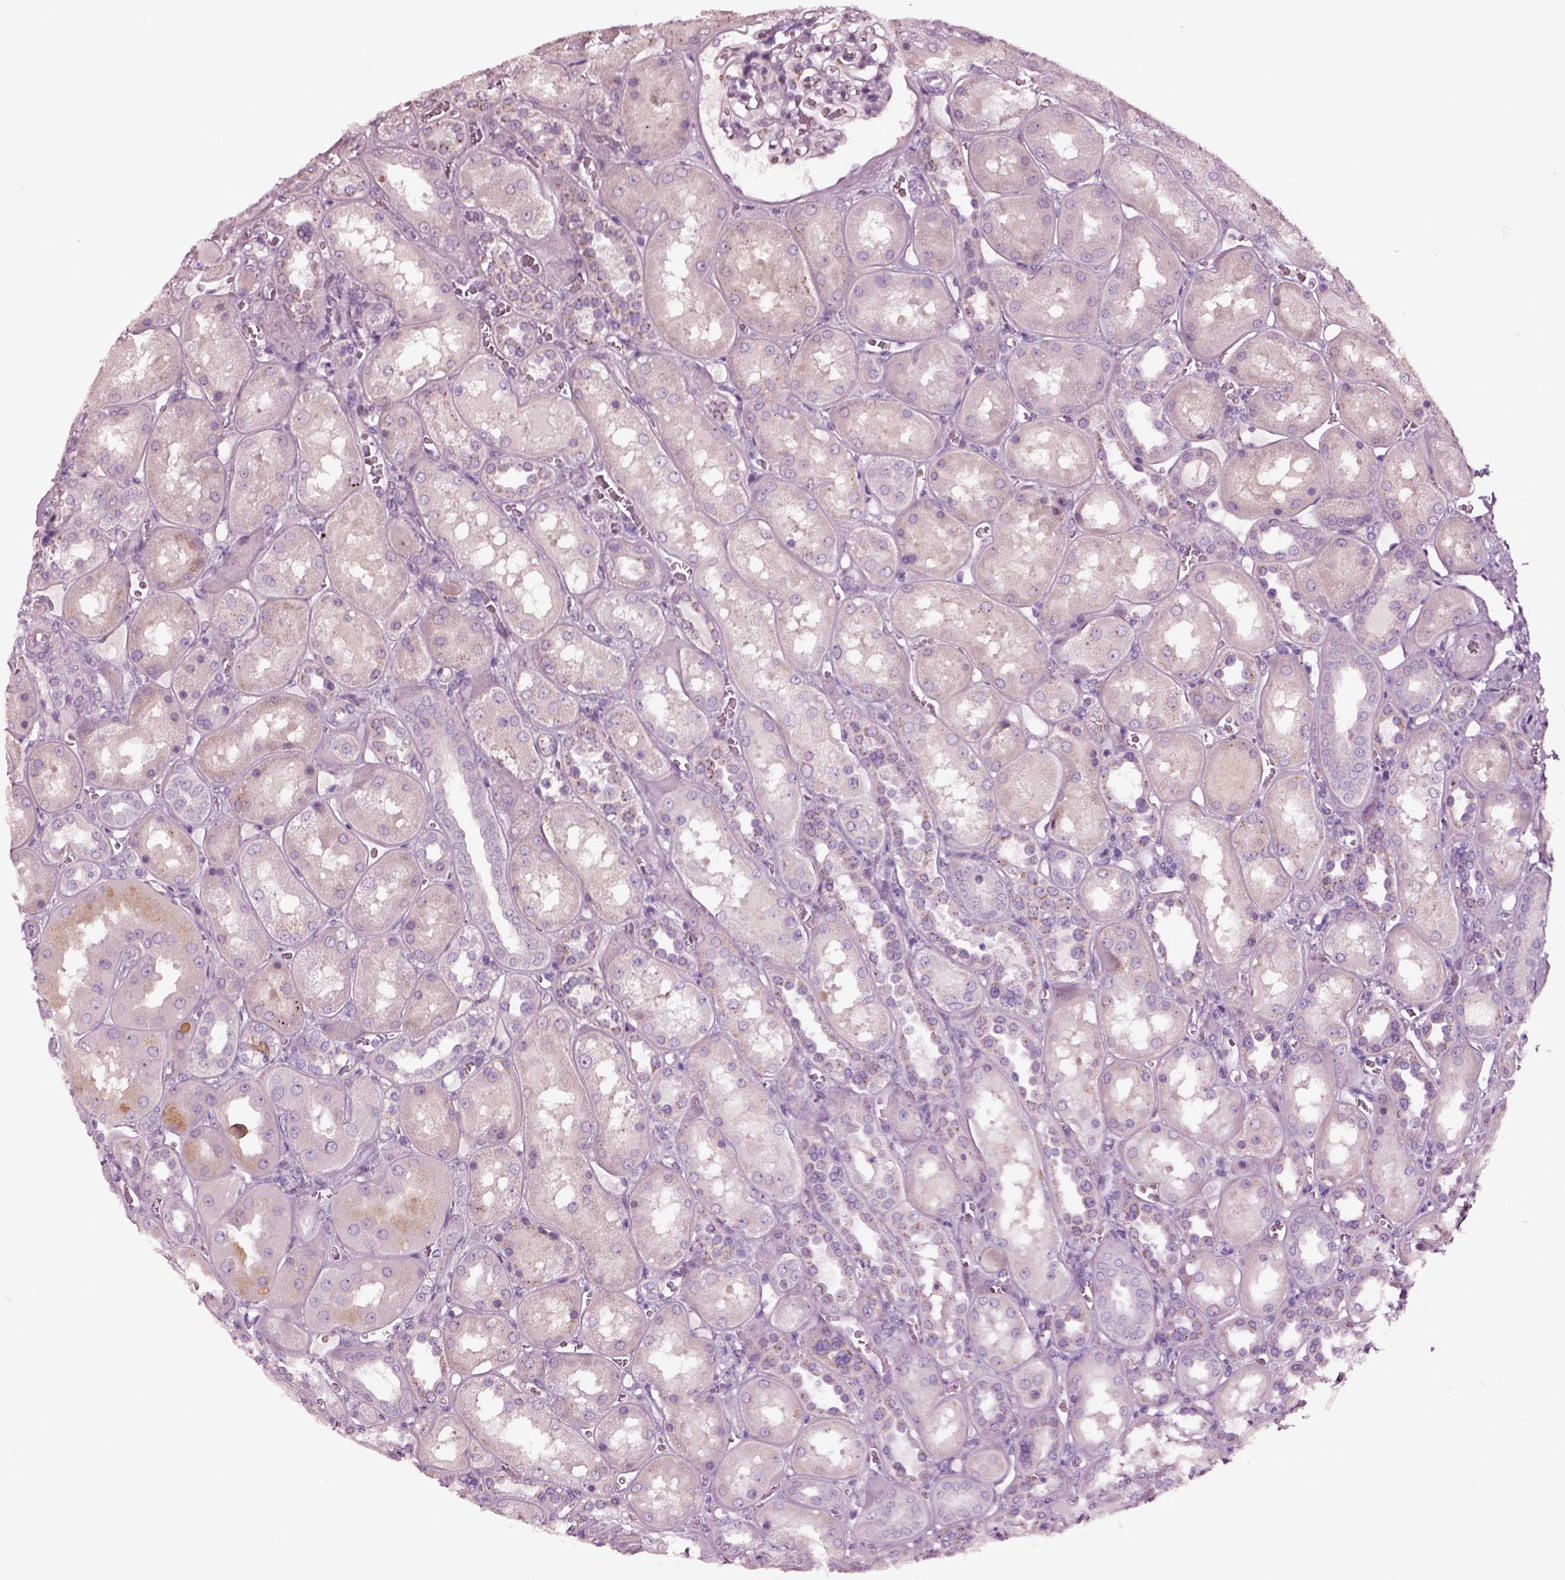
{"staining": {"intensity": "negative", "quantity": "none", "location": "none"}, "tissue": "kidney", "cell_type": "Cells in glomeruli", "image_type": "normal", "snomed": [{"axis": "morphology", "description": "Normal tissue, NOS"}, {"axis": "topography", "description": "Kidney"}], "caption": "This is an immunohistochemistry micrograph of benign kidney. There is no expression in cells in glomeruli.", "gene": "NMRK2", "patient": {"sex": "male", "age": 73}}